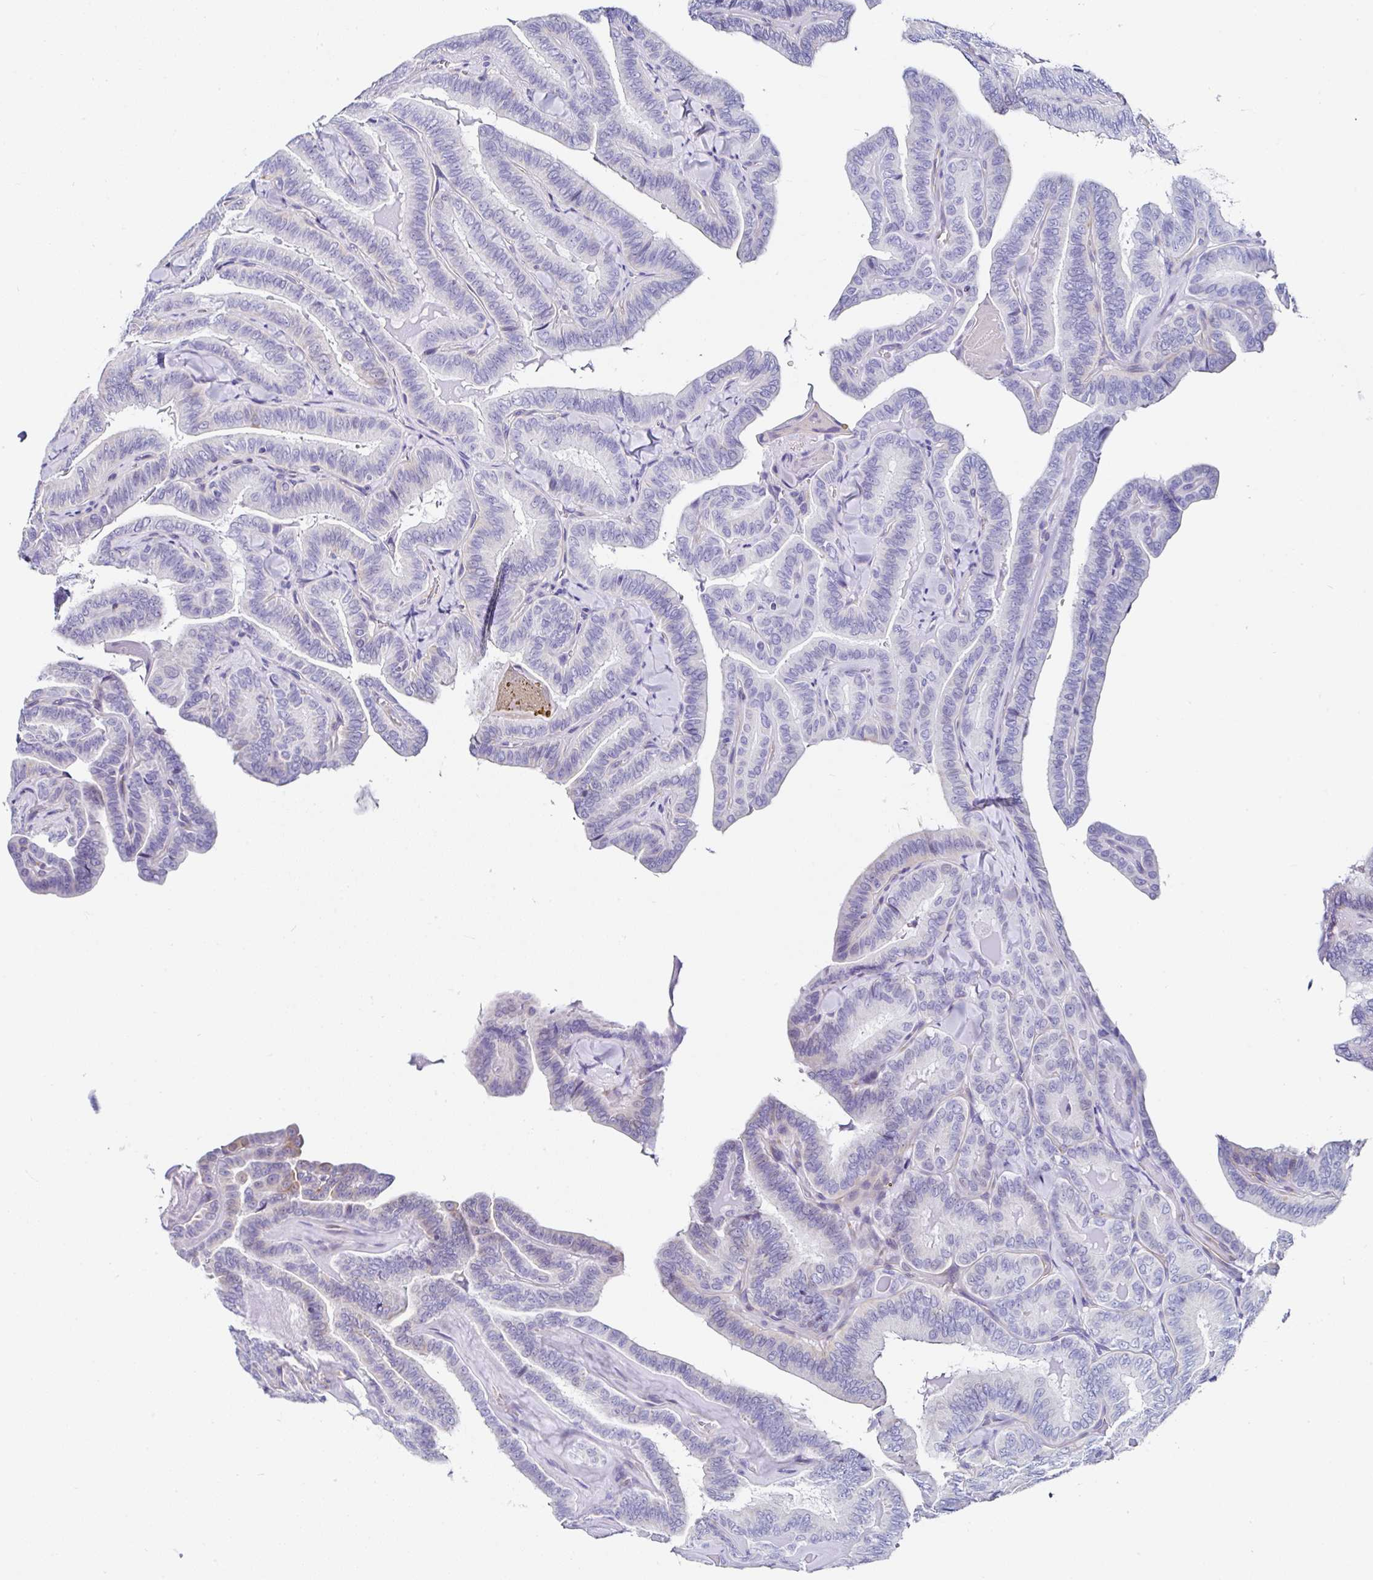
{"staining": {"intensity": "negative", "quantity": "none", "location": "none"}, "tissue": "thyroid cancer", "cell_type": "Tumor cells", "image_type": "cancer", "snomed": [{"axis": "morphology", "description": "Papillary adenocarcinoma, NOS"}, {"axis": "topography", "description": "Thyroid gland"}], "caption": "An immunohistochemistry (IHC) photomicrograph of papillary adenocarcinoma (thyroid) is shown. There is no staining in tumor cells of papillary adenocarcinoma (thyroid). (Brightfield microscopy of DAB IHC at high magnification).", "gene": "TMPRSS11E", "patient": {"sex": "male", "age": 61}}